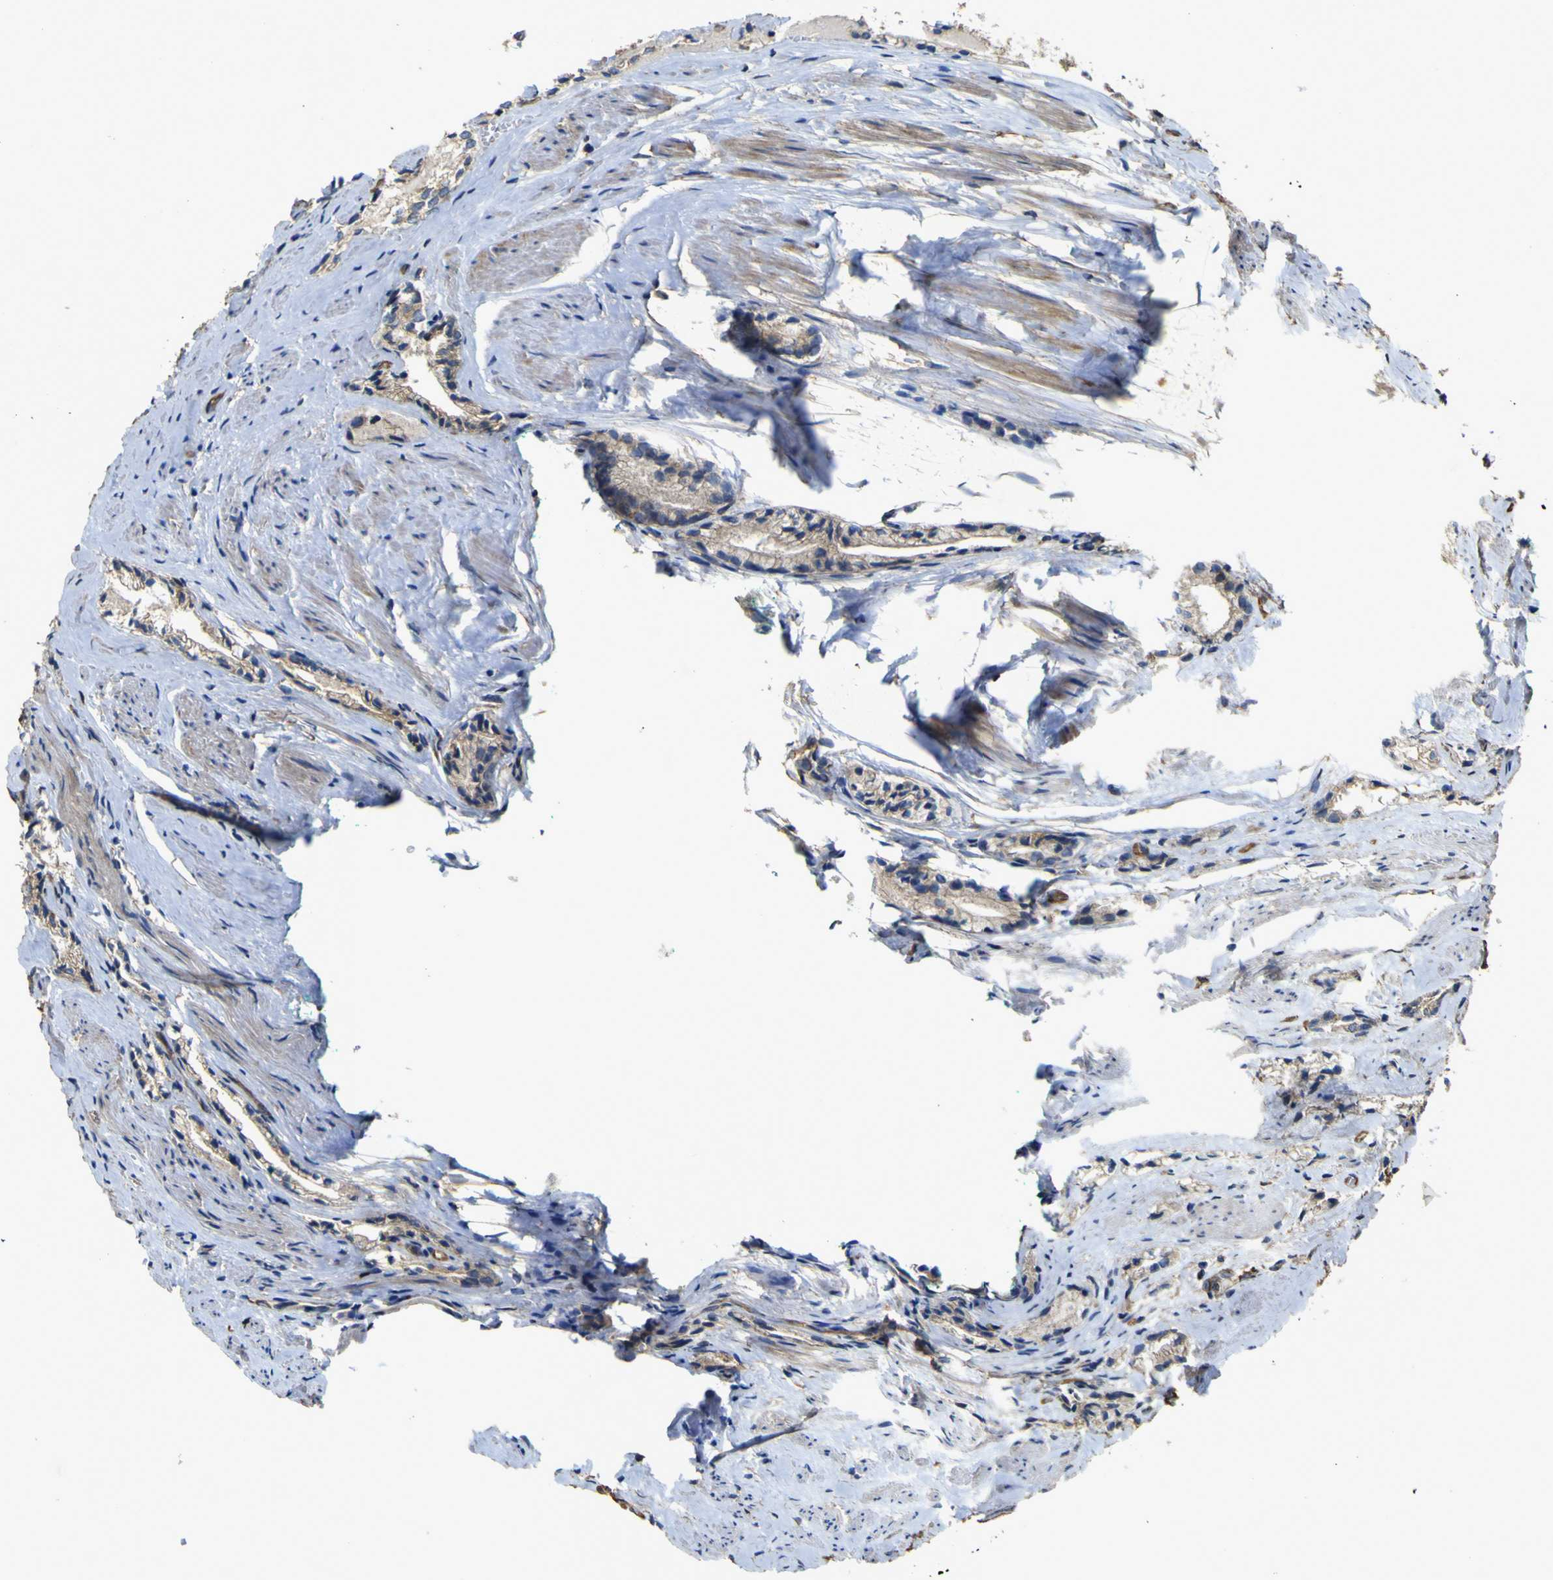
{"staining": {"intensity": "weak", "quantity": ">75%", "location": "cytoplasmic/membranous"}, "tissue": "prostate cancer", "cell_type": "Tumor cells", "image_type": "cancer", "snomed": [{"axis": "morphology", "description": "Adenocarcinoma, Low grade"}, {"axis": "topography", "description": "Prostate"}], "caption": "Prostate low-grade adenocarcinoma stained with a protein marker displays weak staining in tumor cells.", "gene": "TNFSF15", "patient": {"sex": "male", "age": 60}}